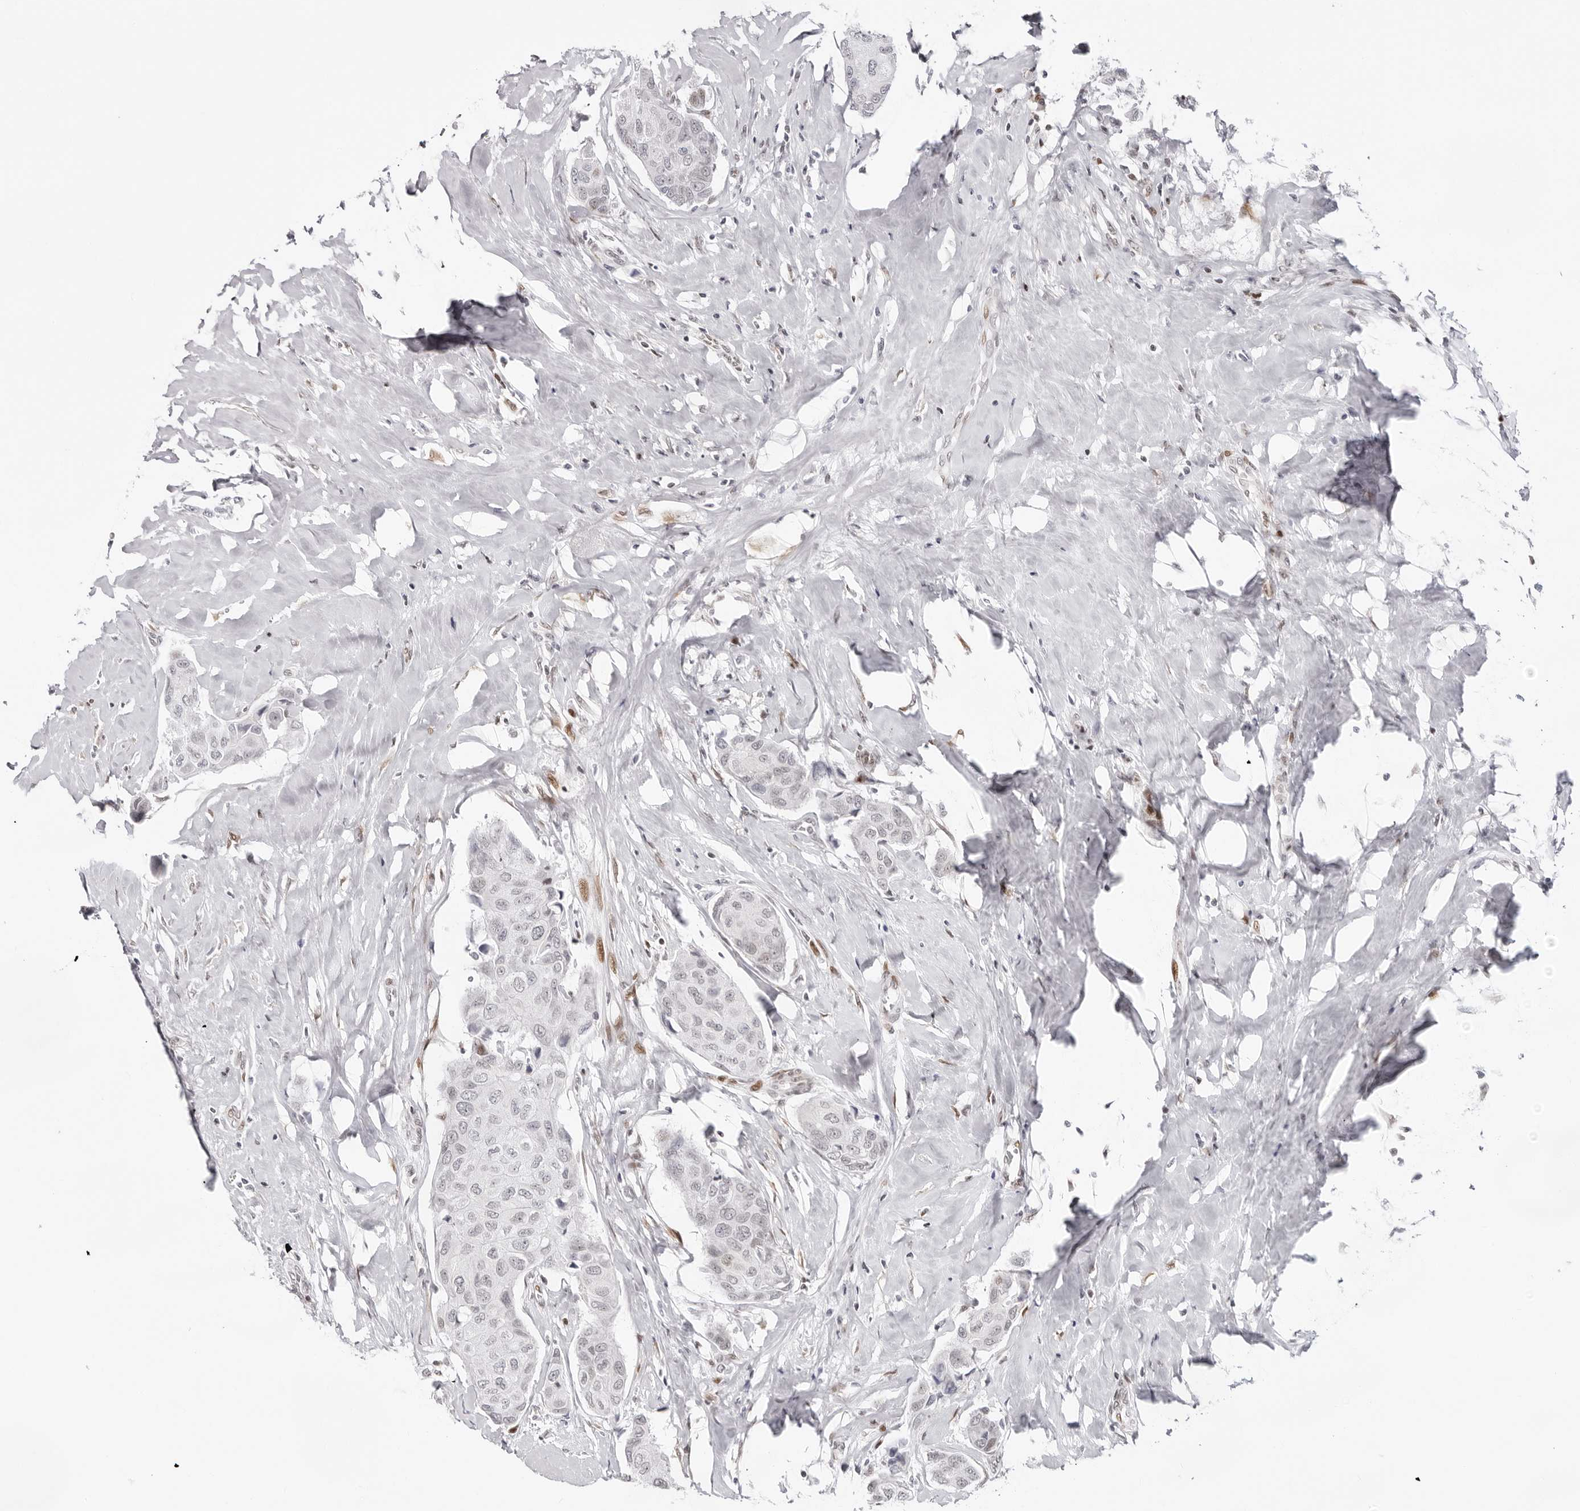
{"staining": {"intensity": "negative", "quantity": "none", "location": "none"}, "tissue": "breast cancer", "cell_type": "Tumor cells", "image_type": "cancer", "snomed": [{"axis": "morphology", "description": "Duct carcinoma"}, {"axis": "topography", "description": "Breast"}], "caption": "Tumor cells are negative for brown protein staining in breast cancer.", "gene": "NTPCR", "patient": {"sex": "female", "age": 80}}